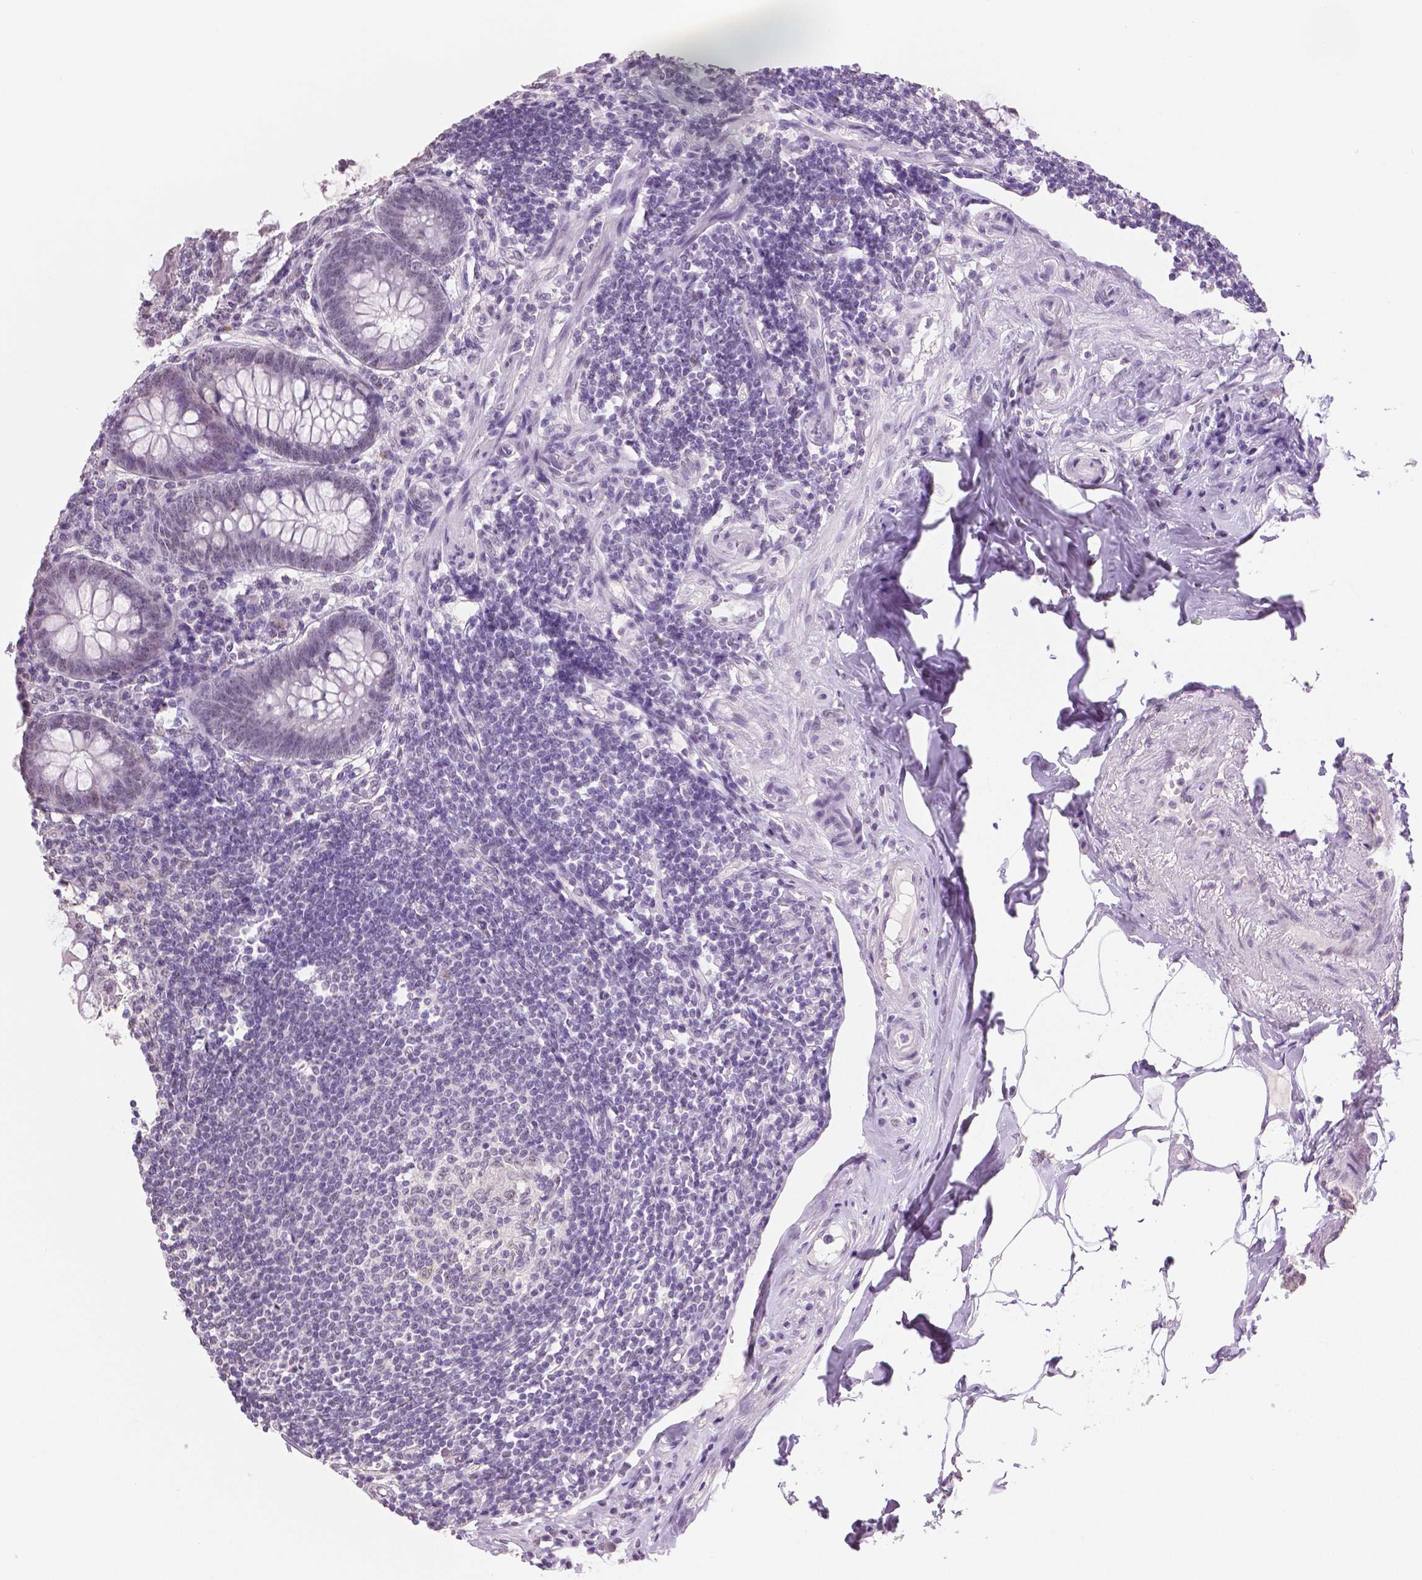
{"staining": {"intensity": "negative", "quantity": "none", "location": "none"}, "tissue": "appendix", "cell_type": "Glandular cells", "image_type": "normal", "snomed": [{"axis": "morphology", "description": "Normal tissue, NOS"}, {"axis": "topography", "description": "Appendix"}], "caption": "High magnification brightfield microscopy of benign appendix stained with DAB (brown) and counterstained with hematoxylin (blue): glandular cells show no significant staining.", "gene": "IGF2BP1", "patient": {"sex": "female", "age": 57}}